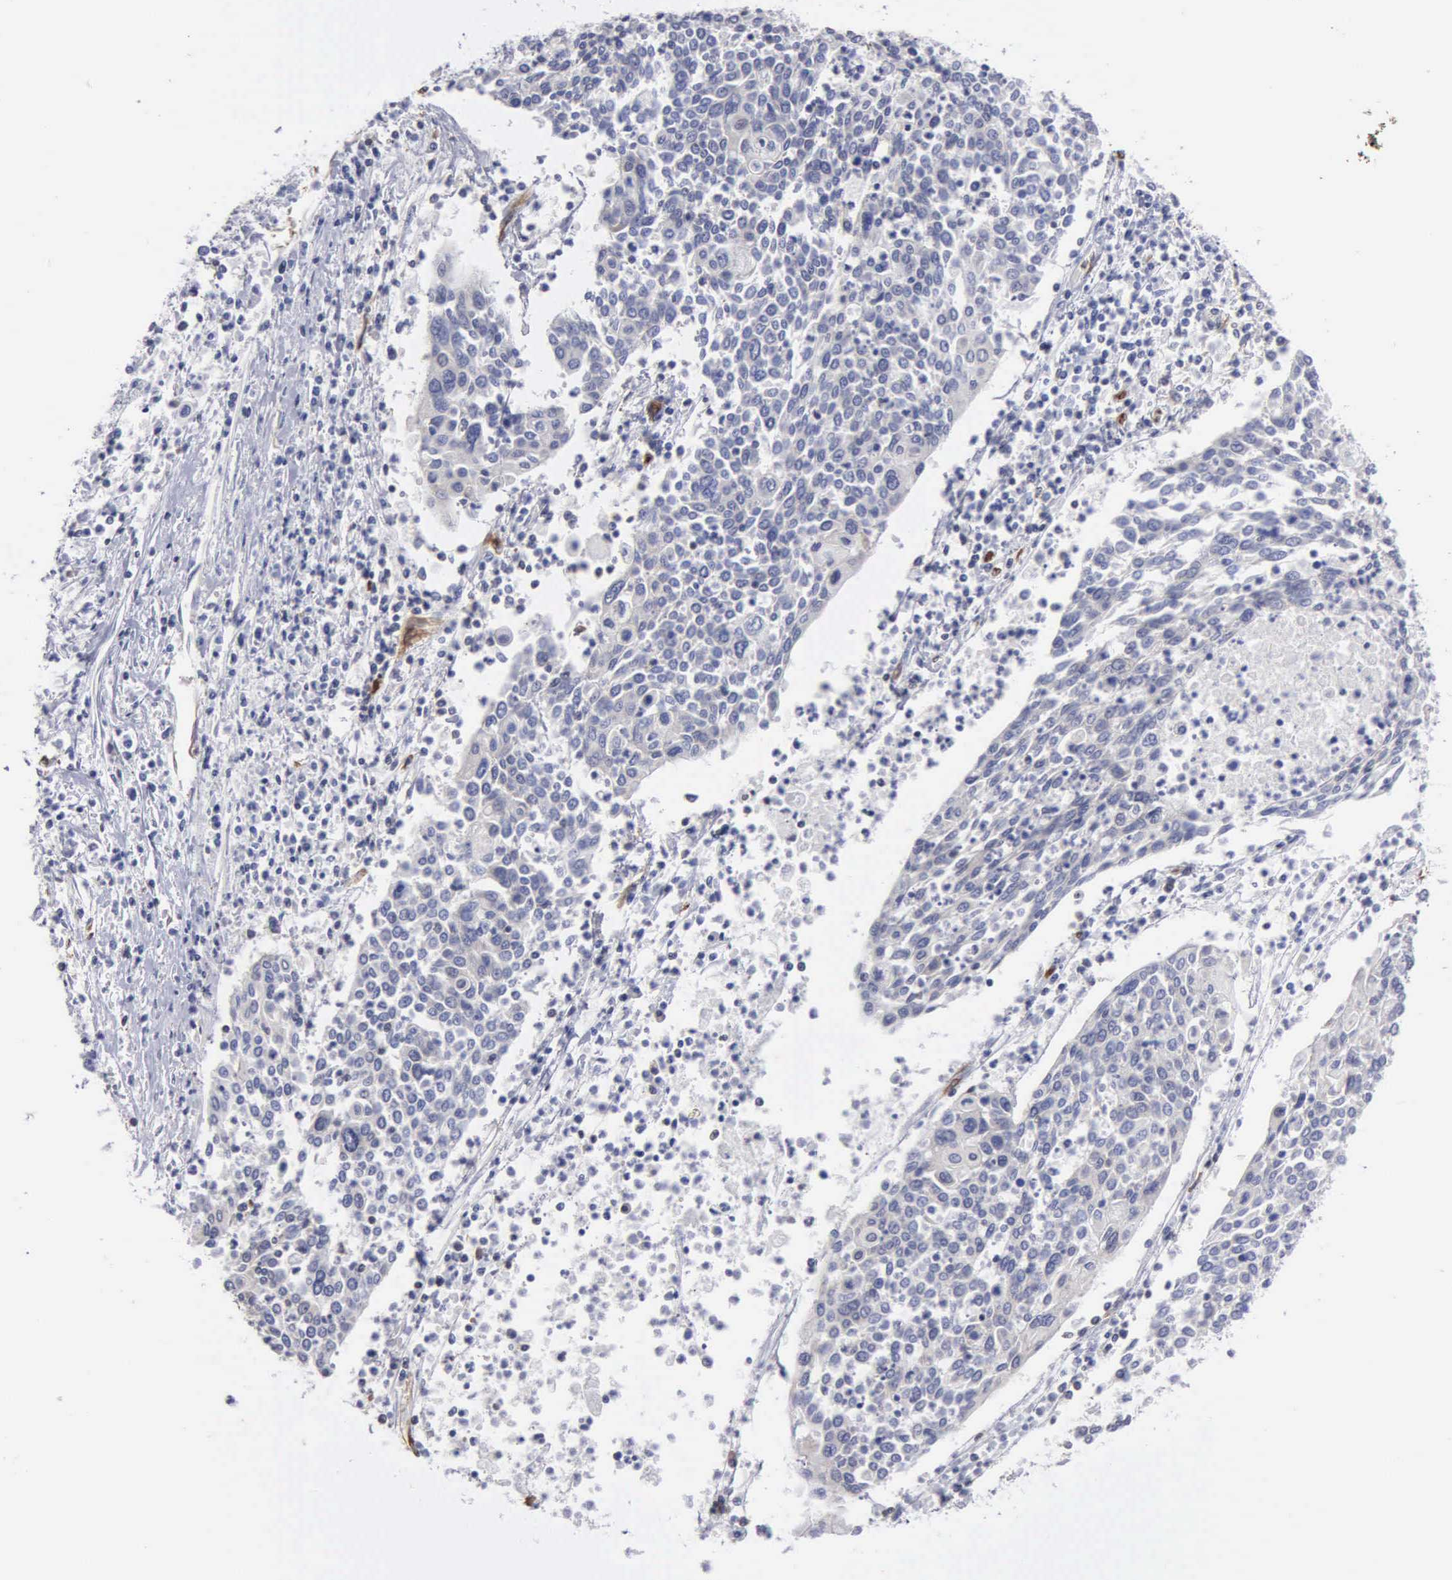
{"staining": {"intensity": "negative", "quantity": "none", "location": "none"}, "tissue": "cervical cancer", "cell_type": "Tumor cells", "image_type": "cancer", "snomed": [{"axis": "morphology", "description": "Squamous cell carcinoma, NOS"}, {"axis": "topography", "description": "Cervix"}], "caption": "IHC of cervical cancer (squamous cell carcinoma) demonstrates no expression in tumor cells.", "gene": "RDX", "patient": {"sex": "female", "age": 40}}